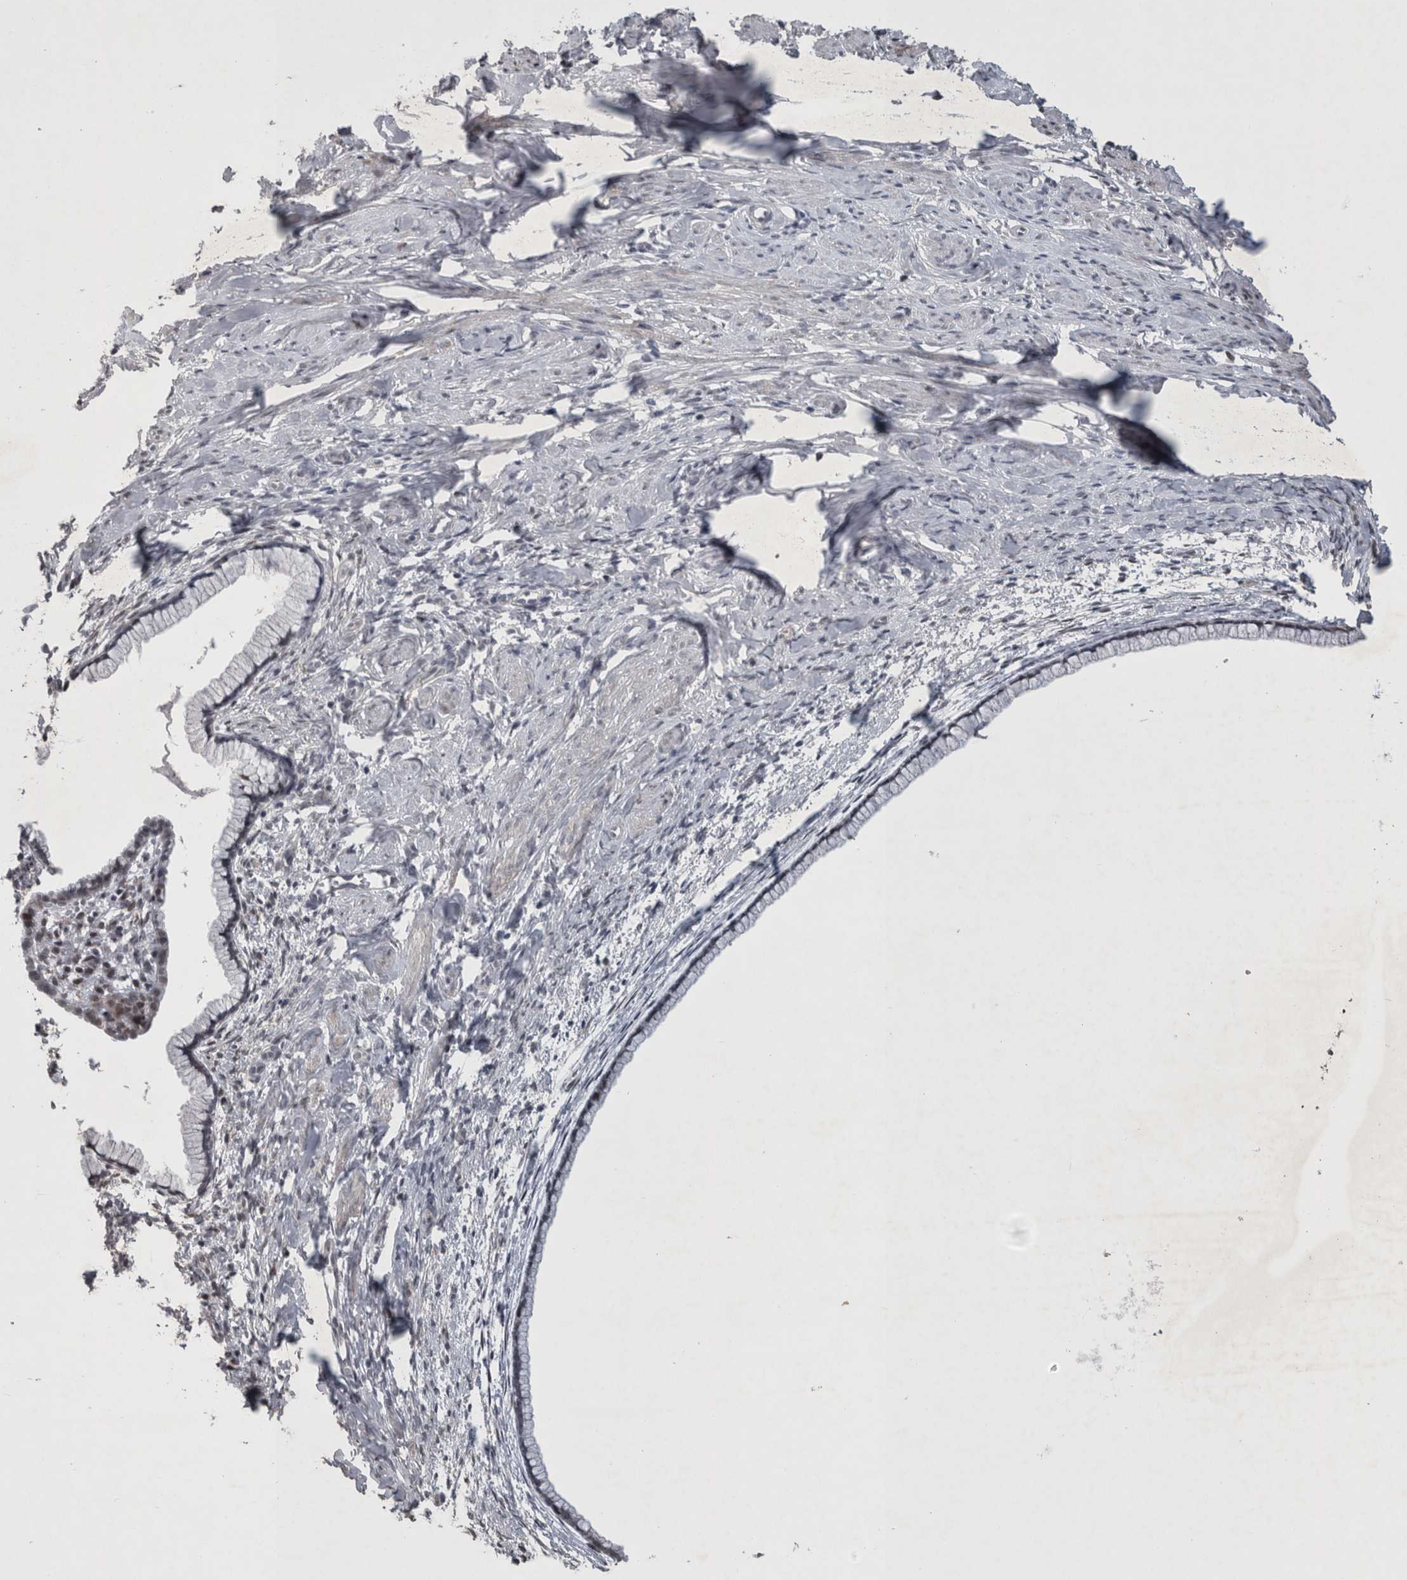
{"staining": {"intensity": "negative", "quantity": "none", "location": "none"}, "tissue": "cervix", "cell_type": "Glandular cells", "image_type": "normal", "snomed": [{"axis": "morphology", "description": "Normal tissue, NOS"}, {"axis": "topography", "description": "Cervix"}], "caption": "Immunohistochemistry micrograph of benign human cervix stained for a protein (brown), which shows no staining in glandular cells. The staining is performed using DAB brown chromogen with nuclei counter-stained in using hematoxylin.", "gene": "IFI44", "patient": {"sex": "female", "age": 75}}